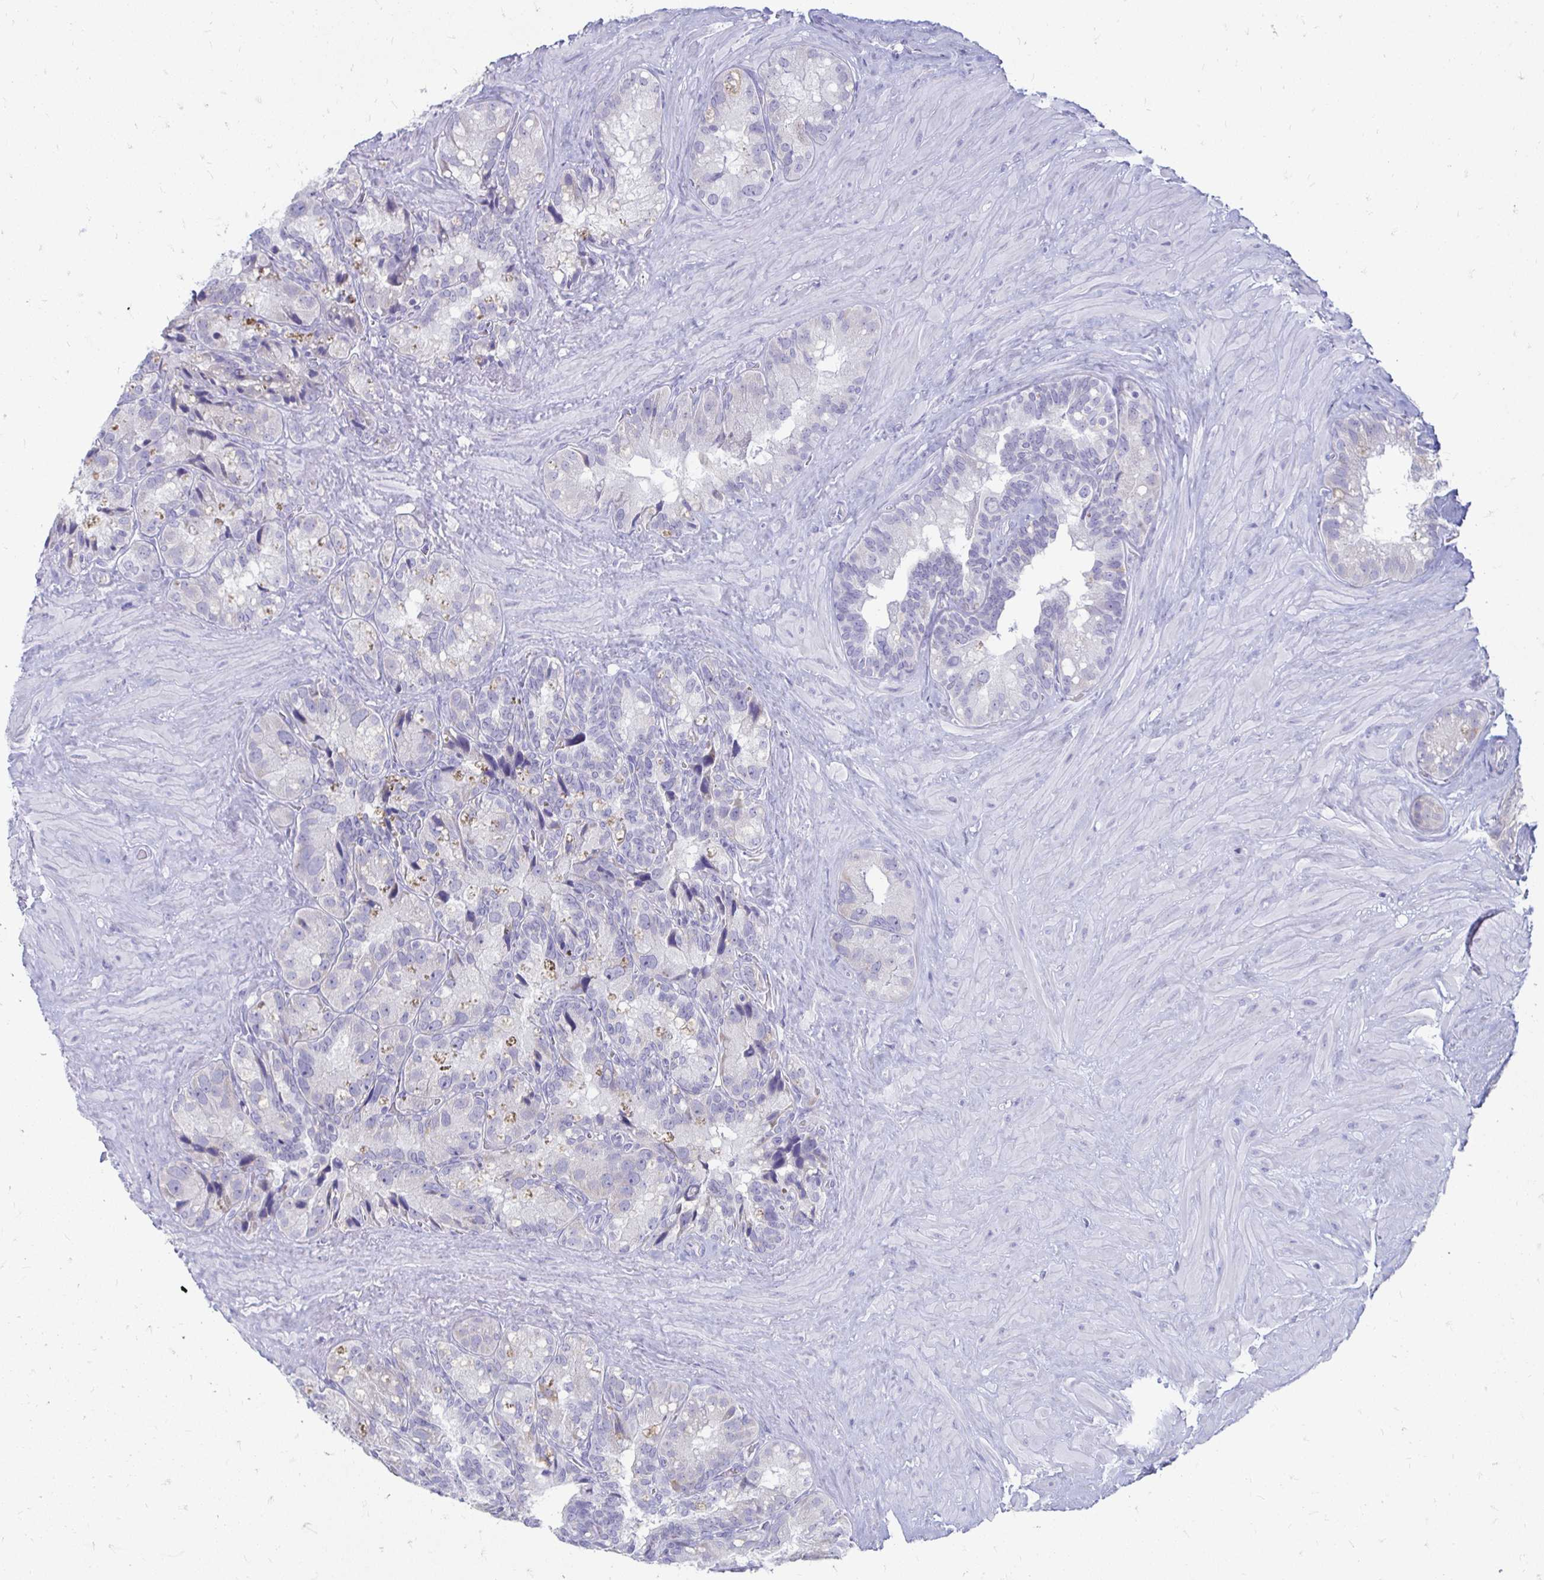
{"staining": {"intensity": "negative", "quantity": "none", "location": "none"}, "tissue": "seminal vesicle", "cell_type": "Glandular cells", "image_type": "normal", "snomed": [{"axis": "morphology", "description": "Normal tissue, NOS"}, {"axis": "topography", "description": "Seminal veicle"}], "caption": "Micrograph shows no significant protein expression in glandular cells of benign seminal vesicle. Brightfield microscopy of IHC stained with DAB (3,3'-diaminobenzidine) (brown) and hematoxylin (blue), captured at high magnification.", "gene": "PEG10", "patient": {"sex": "male", "age": 60}}